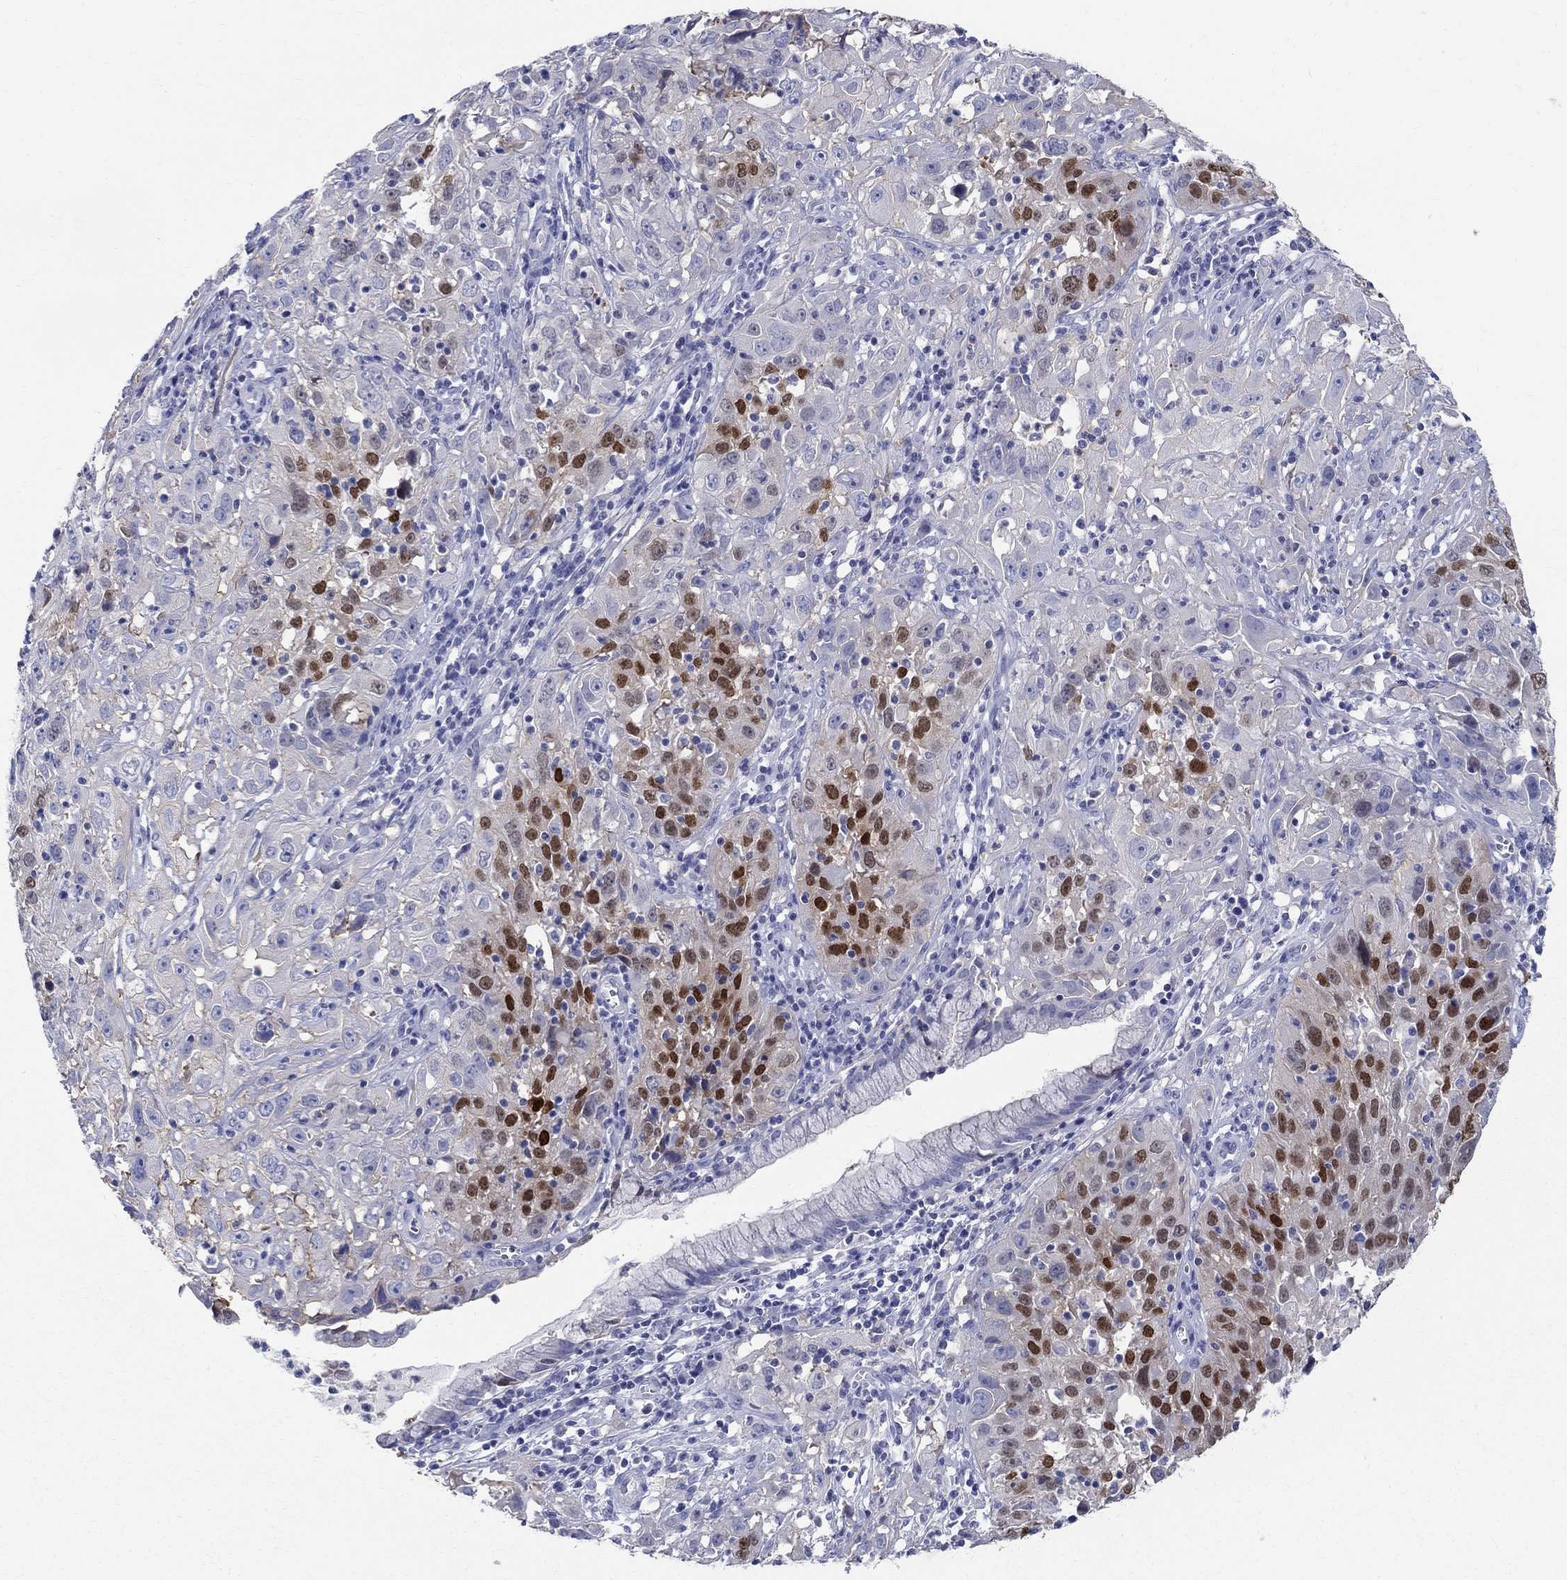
{"staining": {"intensity": "strong", "quantity": "<25%", "location": "nuclear"}, "tissue": "cervical cancer", "cell_type": "Tumor cells", "image_type": "cancer", "snomed": [{"axis": "morphology", "description": "Squamous cell carcinoma, NOS"}, {"axis": "topography", "description": "Cervix"}], "caption": "Immunohistochemistry (IHC) (DAB) staining of human squamous cell carcinoma (cervical) exhibits strong nuclear protein staining in about <25% of tumor cells.", "gene": "SOX2", "patient": {"sex": "female", "age": 32}}